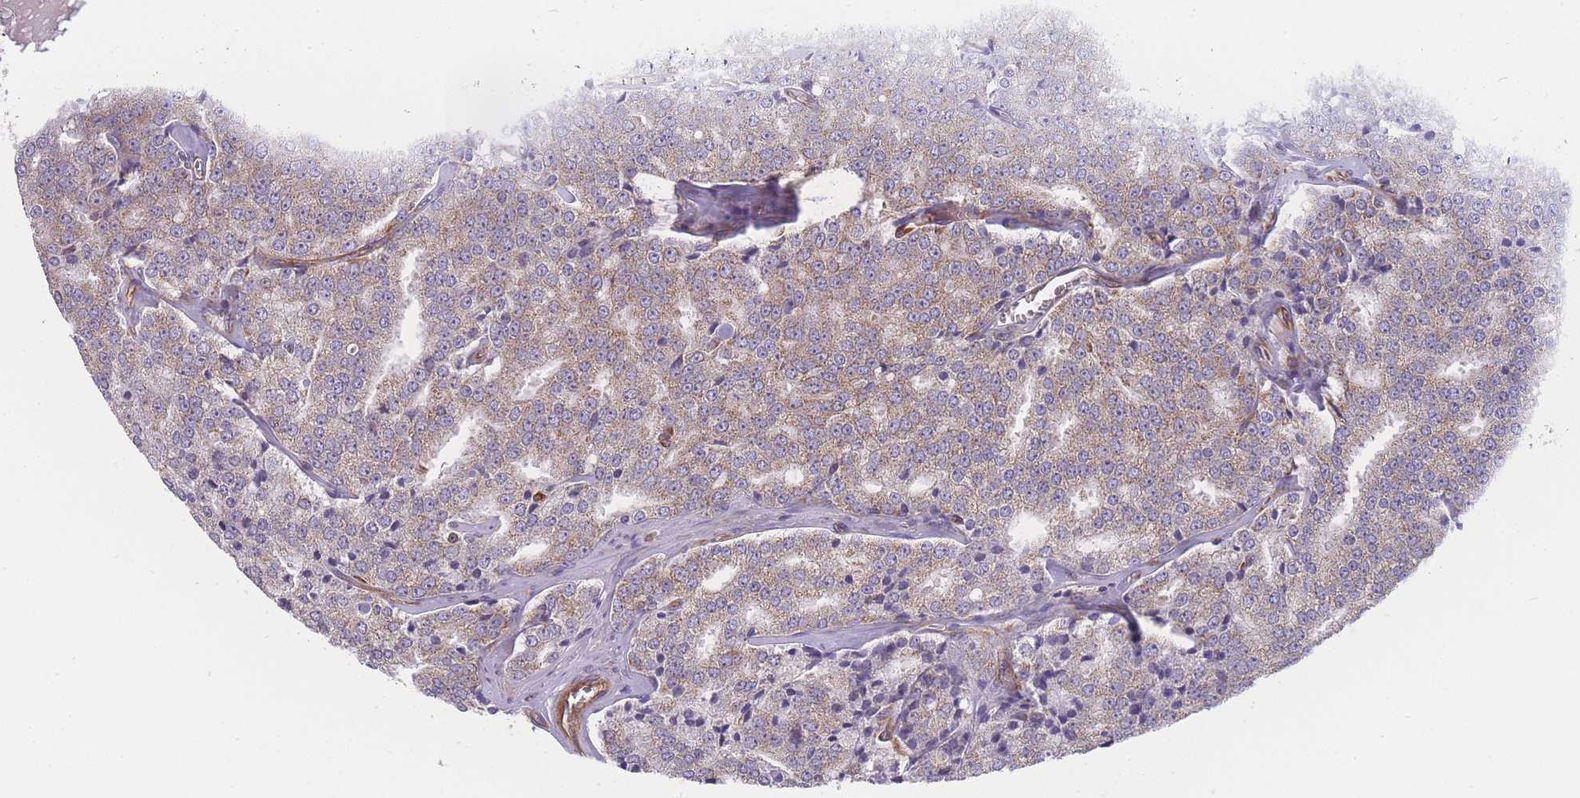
{"staining": {"intensity": "weak", "quantity": ">75%", "location": "cytoplasmic/membranous"}, "tissue": "prostate cancer", "cell_type": "Tumor cells", "image_type": "cancer", "snomed": [{"axis": "morphology", "description": "Adenocarcinoma, Low grade"}, {"axis": "topography", "description": "Prostate"}], "caption": "Immunohistochemistry image of human prostate low-grade adenocarcinoma stained for a protein (brown), which reveals low levels of weak cytoplasmic/membranous positivity in about >75% of tumor cells.", "gene": "MTRES1", "patient": {"sex": "male", "age": 60}}